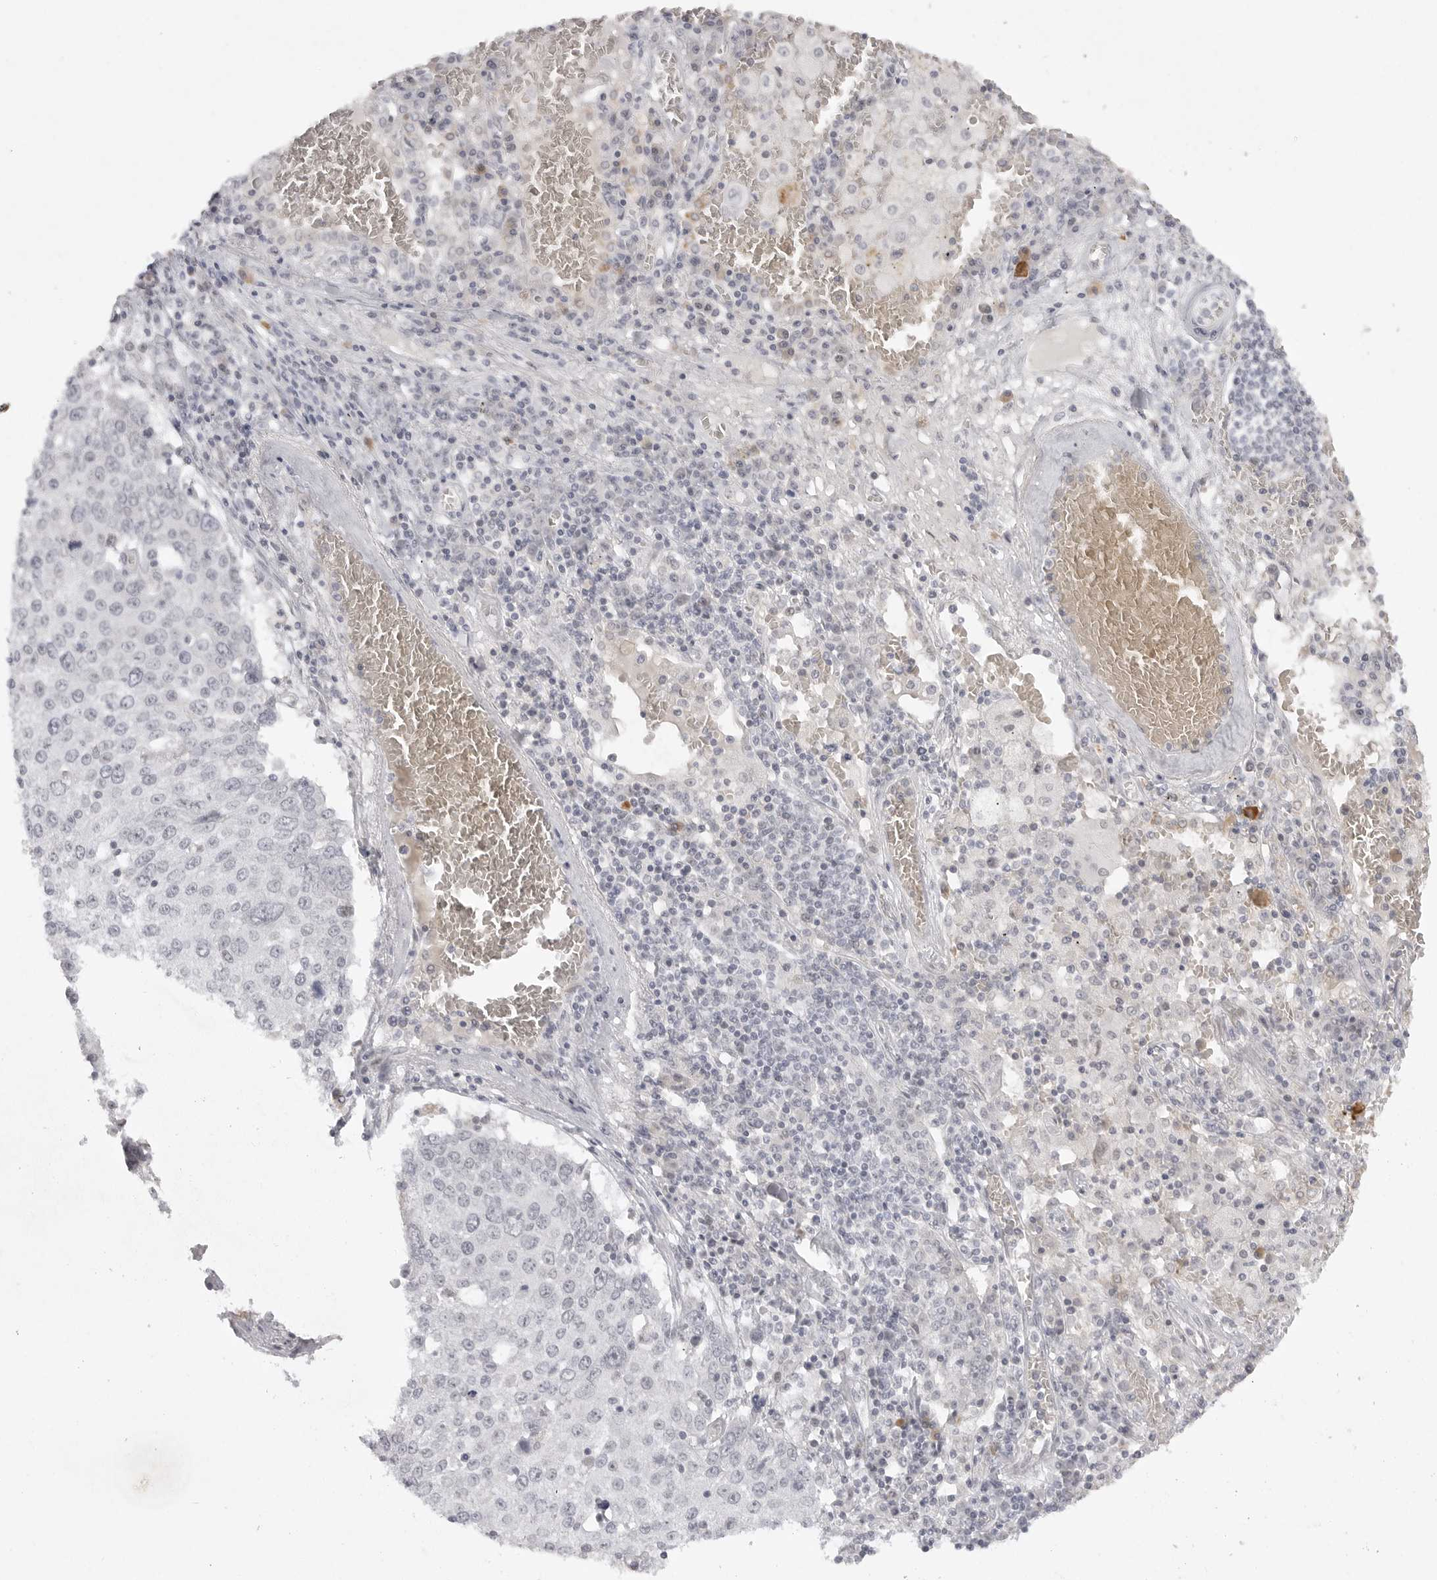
{"staining": {"intensity": "negative", "quantity": "none", "location": "none"}, "tissue": "lung cancer", "cell_type": "Tumor cells", "image_type": "cancer", "snomed": [{"axis": "morphology", "description": "Squamous cell carcinoma, NOS"}, {"axis": "topography", "description": "Lung"}], "caption": "Immunohistochemistry (IHC) micrograph of lung cancer (squamous cell carcinoma) stained for a protein (brown), which shows no expression in tumor cells. The staining was performed using DAB (3,3'-diaminobenzidine) to visualize the protein expression in brown, while the nuclei were stained in blue with hematoxylin (Magnification: 20x).", "gene": "TCTN3", "patient": {"sex": "male", "age": 65}}